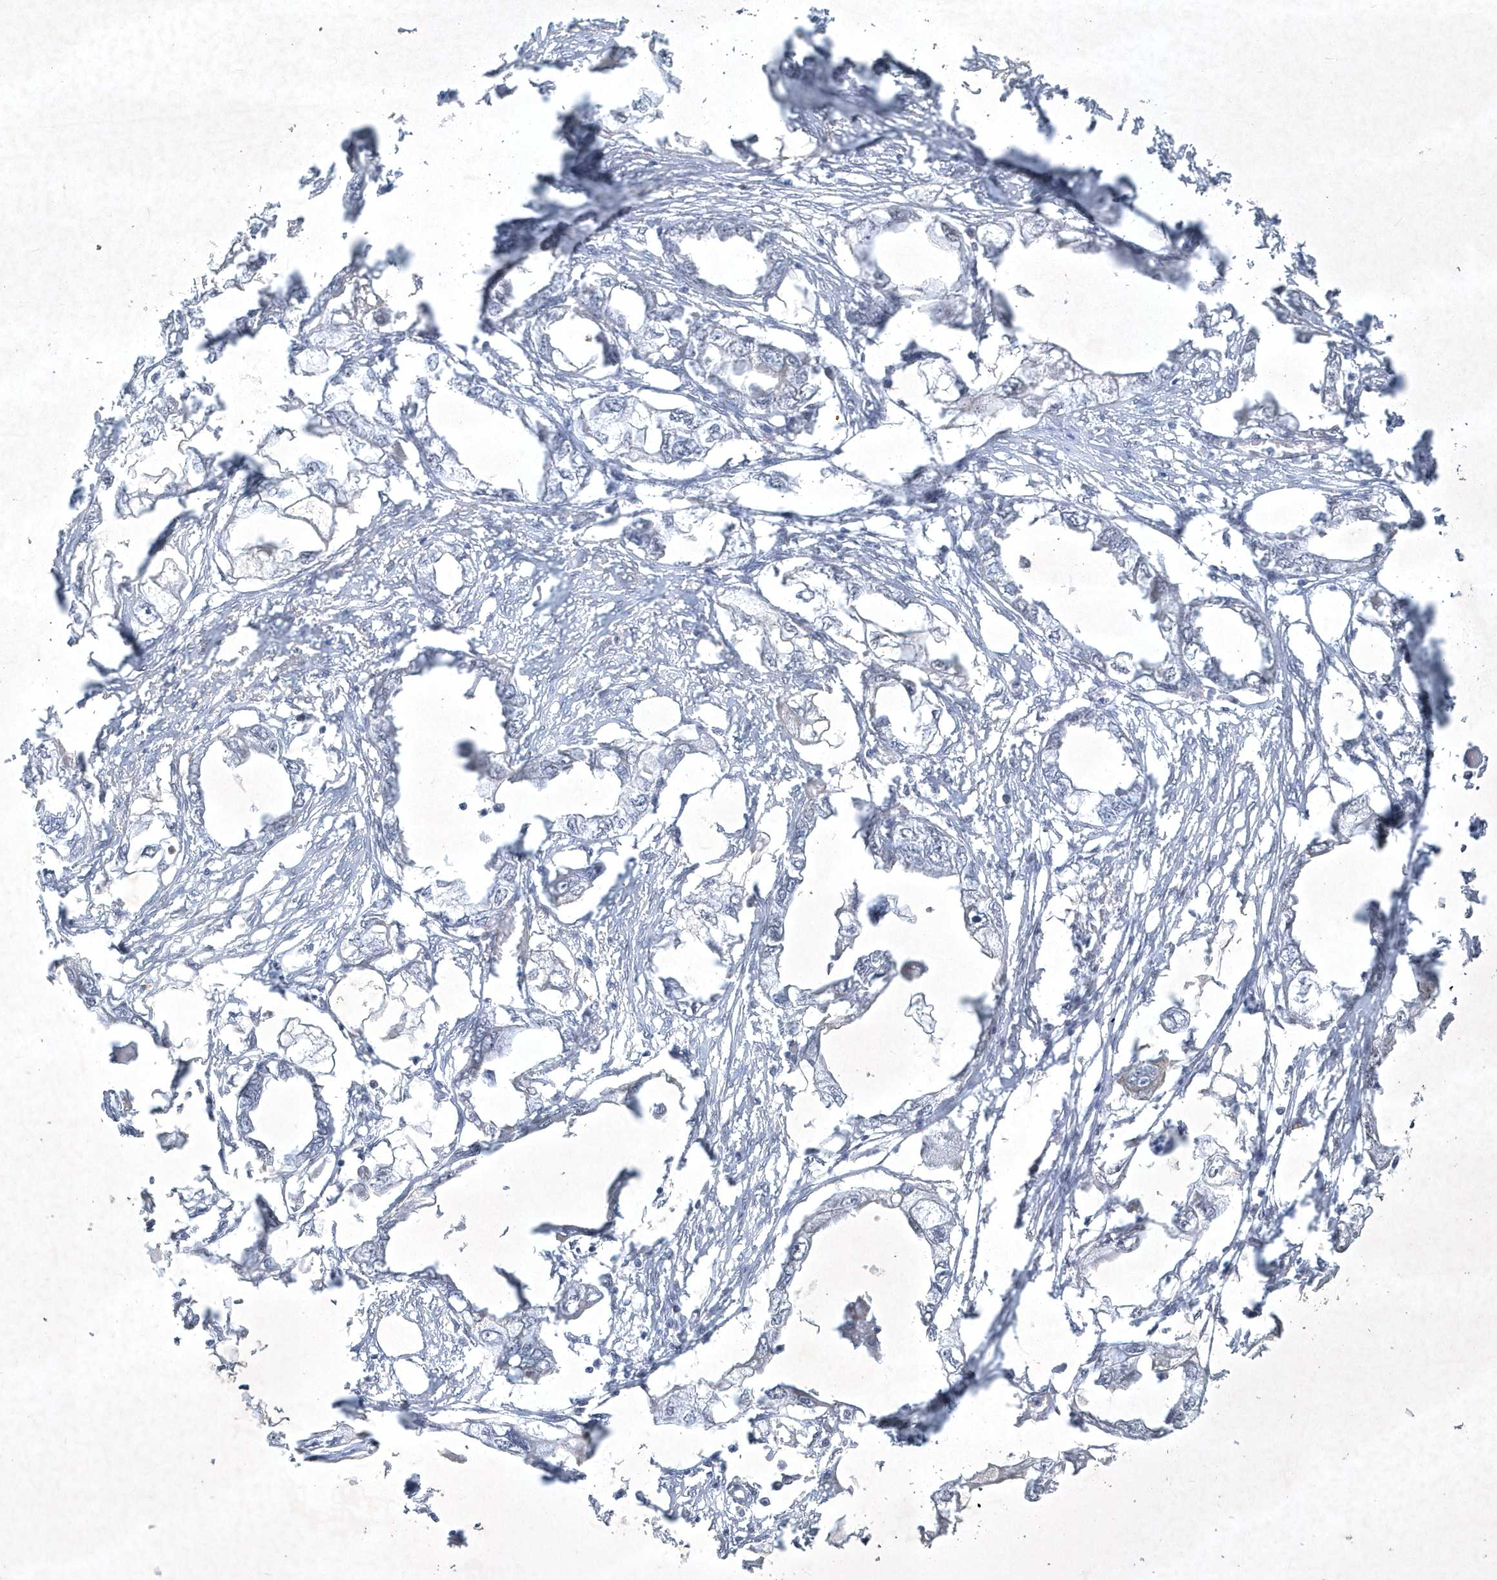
{"staining": {"intensity": "negative", "quantity": "none", "location": "none"}, "tissue": "endometrial cancer", "cell_type": "Tumor cells", "image_type": "cancer", "snomed": [{"axis": "morphology", "description": "Adenocarcinoma, NOS"}, {"axis": "morphology", "description": "Adenocarcinoma, metastatic, NOS"}, {"axis": "topography", "description": "Adipose tissue"}, {"axis": "topography", "description": "Endometrium"}], "caption": "Tumor cells are negative for brown protein staining in endometrial cancer.", "gene": "ZBTB9", "patient": {"sex": "female", "age": 67}}